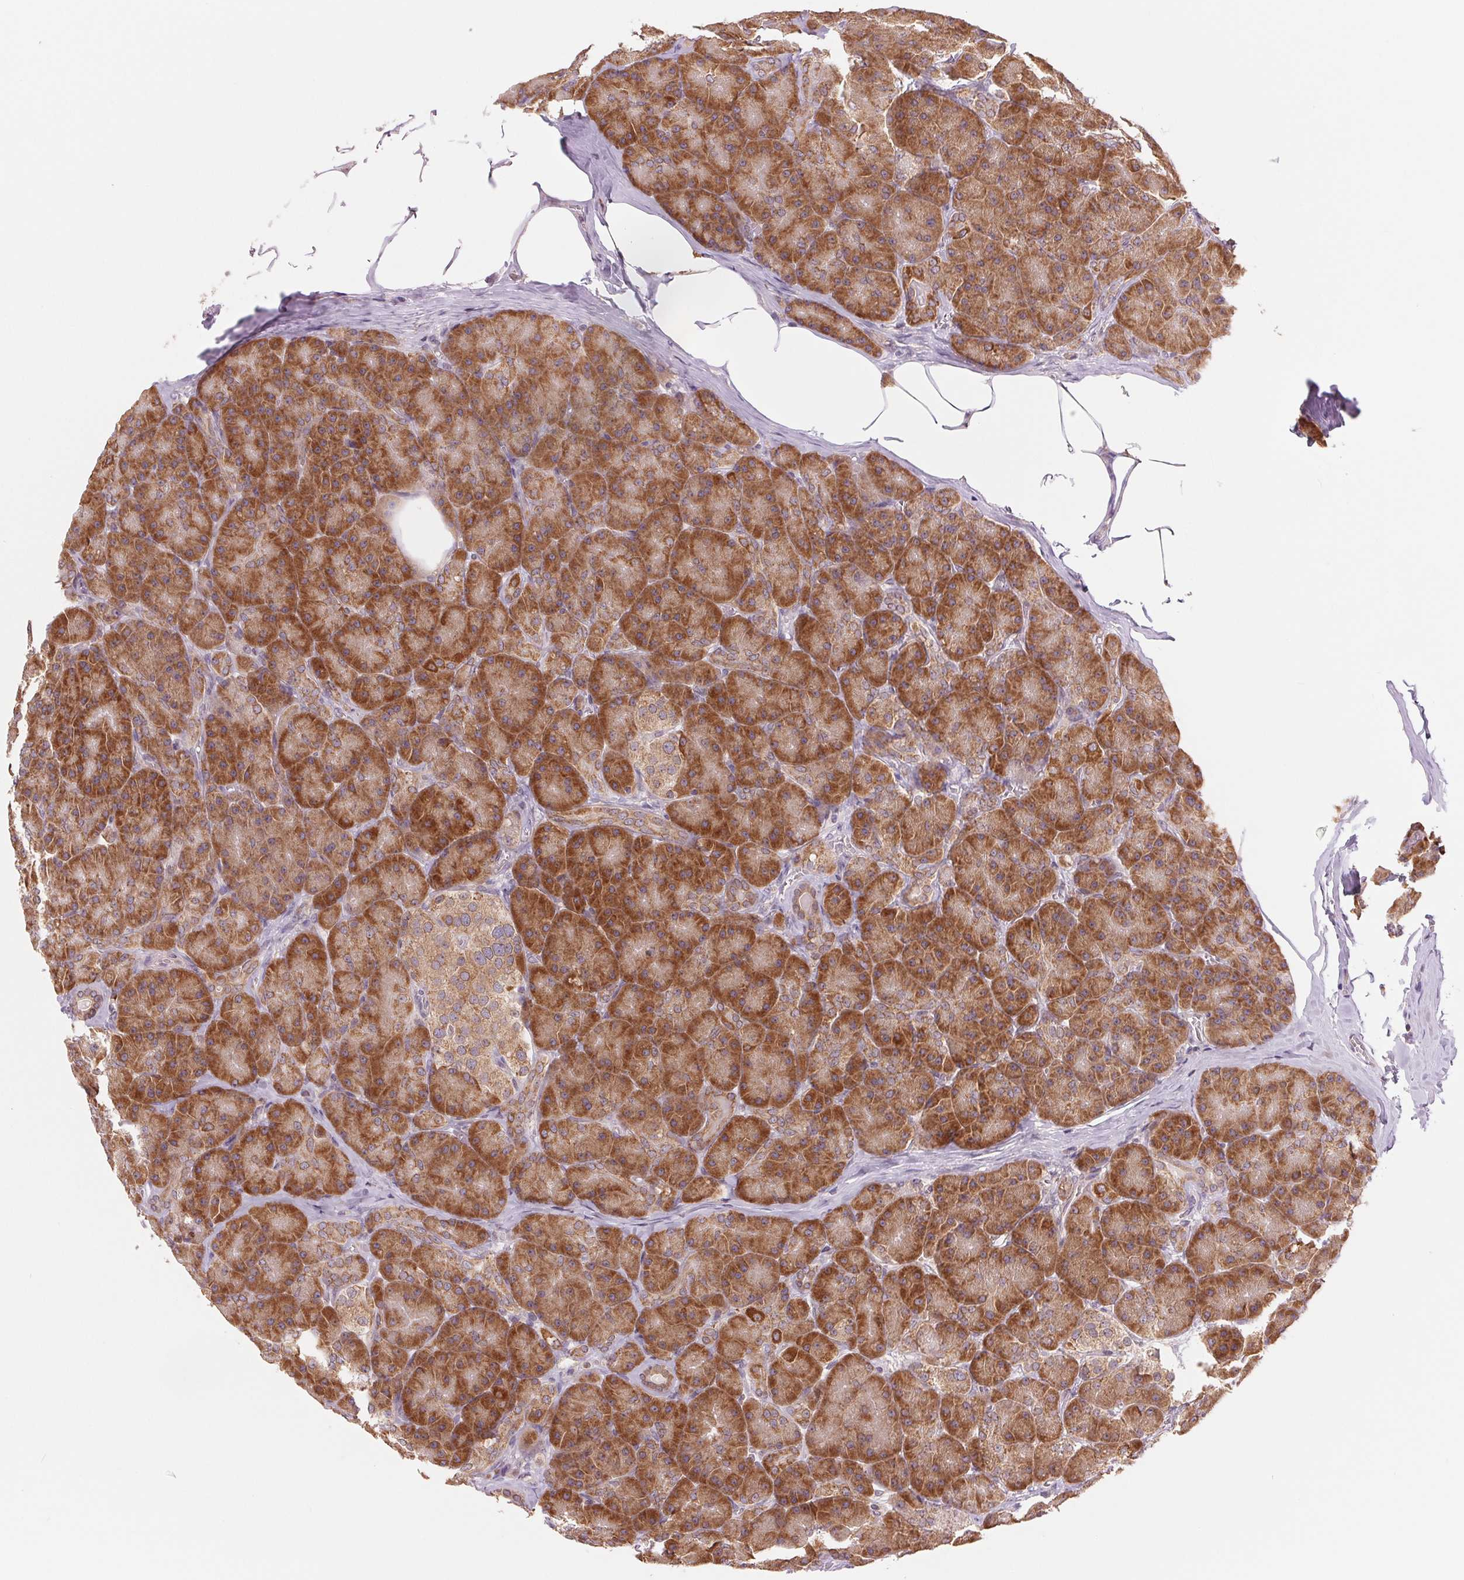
{"staining": {"intensity": "strong", "quantity": ">75%", "location": "cytoplasmic/membranous"}, "tissue": "pancreas", "cell_type": "Exocrine glandular cells", "image_type": "normal", "snomed": [{"axis": "morphology", "description": "Normal tissue, NOS"}, {"axis": "topography", "description": "Pancreas"}], "caption": "This micrograph reveals normal pancreas stained with immunohistochemistry to label a protein in brown. The cytoplasmic/membranous of exocrine glandular cells show strong positivity for the protein. Nuclei are counter-stained blue.", "gene": "TECR", "patient": {"sex": "male", "age": 57}}